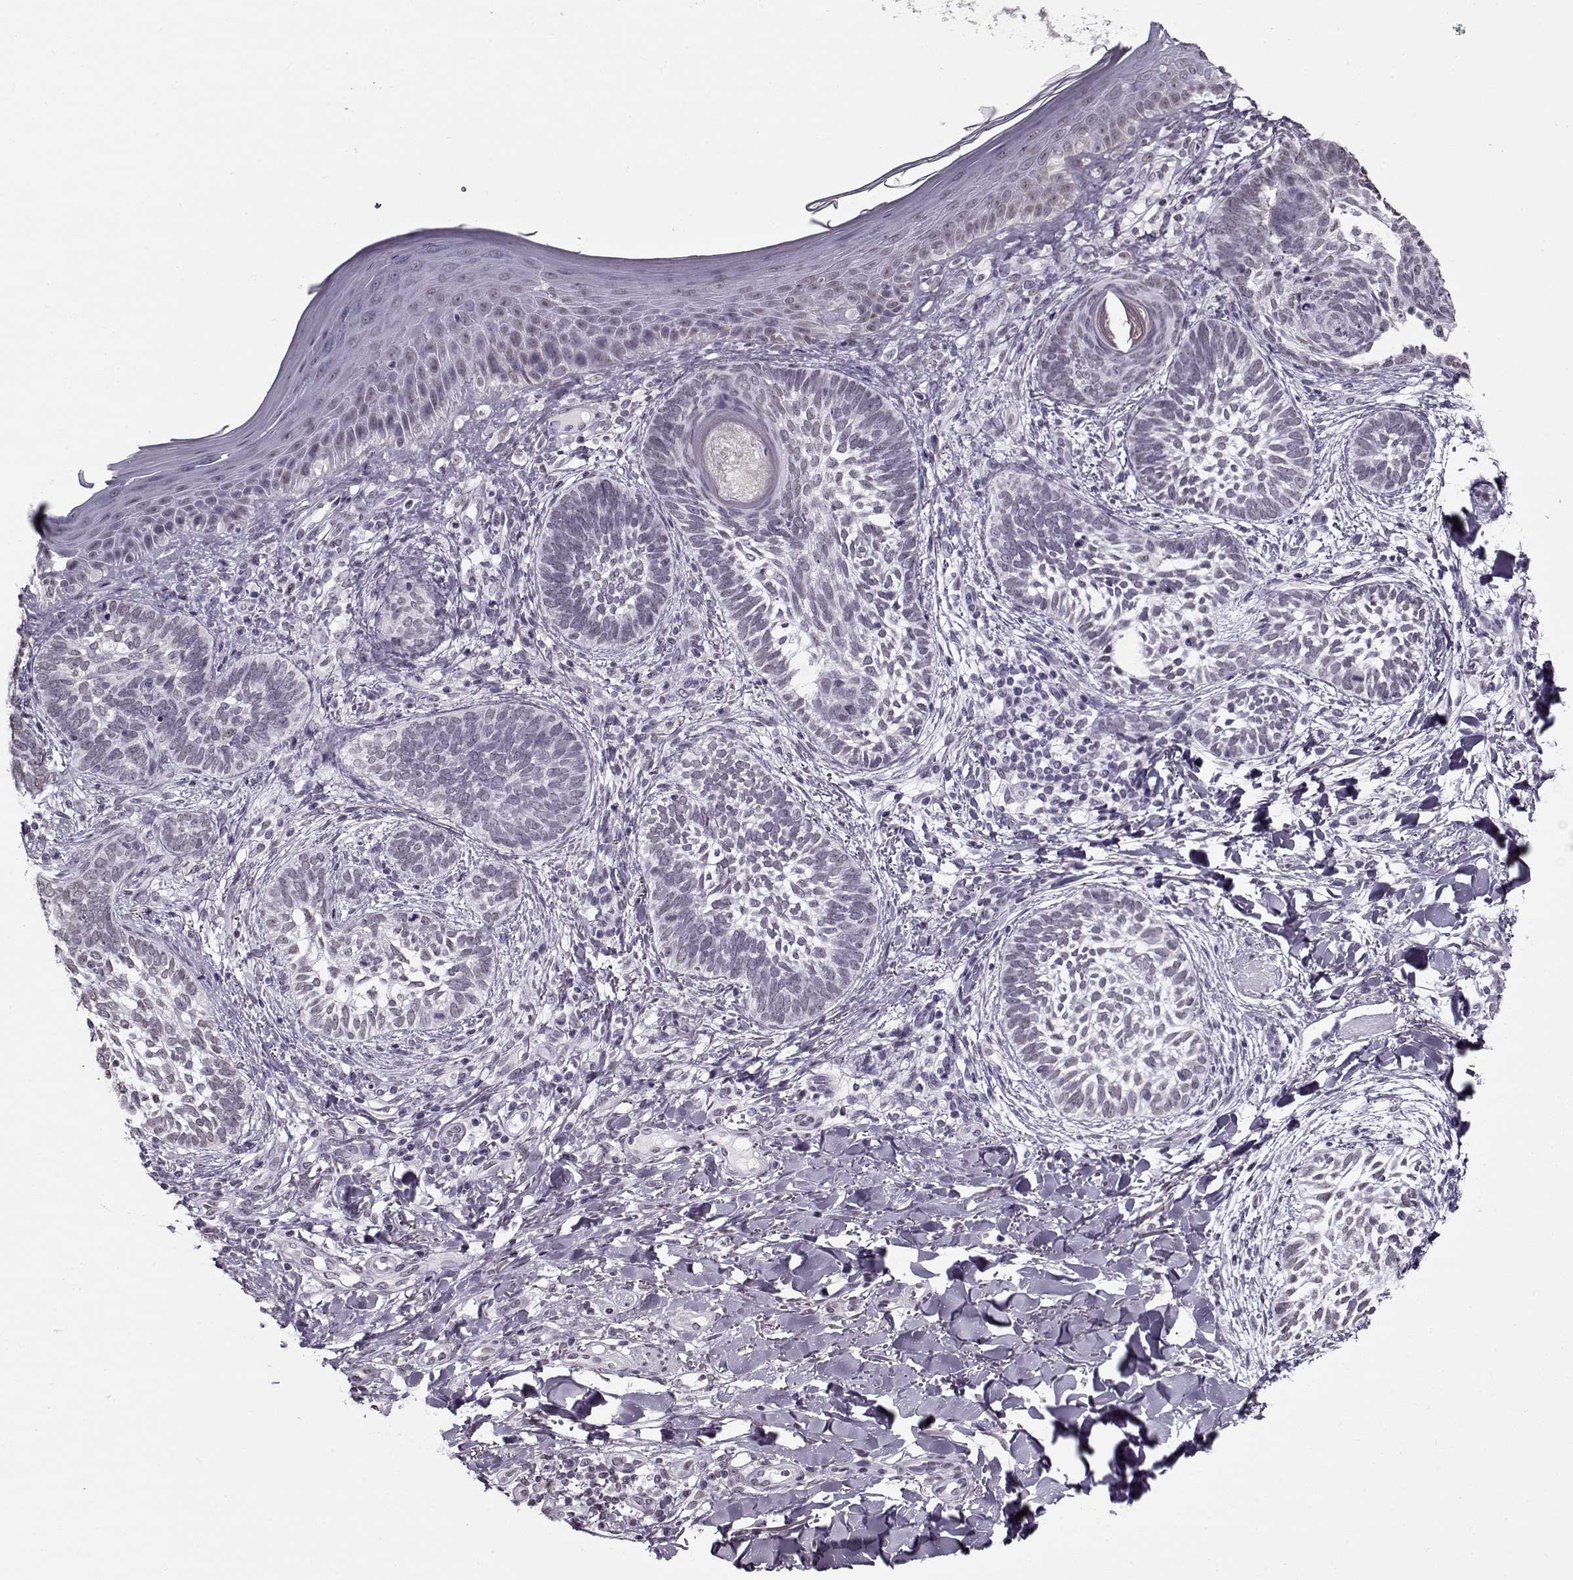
{"staining": {"intensity": "negative", "quantity": "none", "location": "none"}, "tissue": "skin cancer", "cell_type": "Tumor cells", "image_type": "cancer", "snomed": [{"axis": "morphology", "description": "Normal tissue, NOS"}, {"axis": "morphology", "description": "Basal cell carcinoma"}, {"axis": "topography", "description": "Skin"}], "caption": "The photomicrograph displays no staining of tumor cells in skin cancer.", "gene": "PRMT8", "patient": {"sex": "male", "age": 46}}